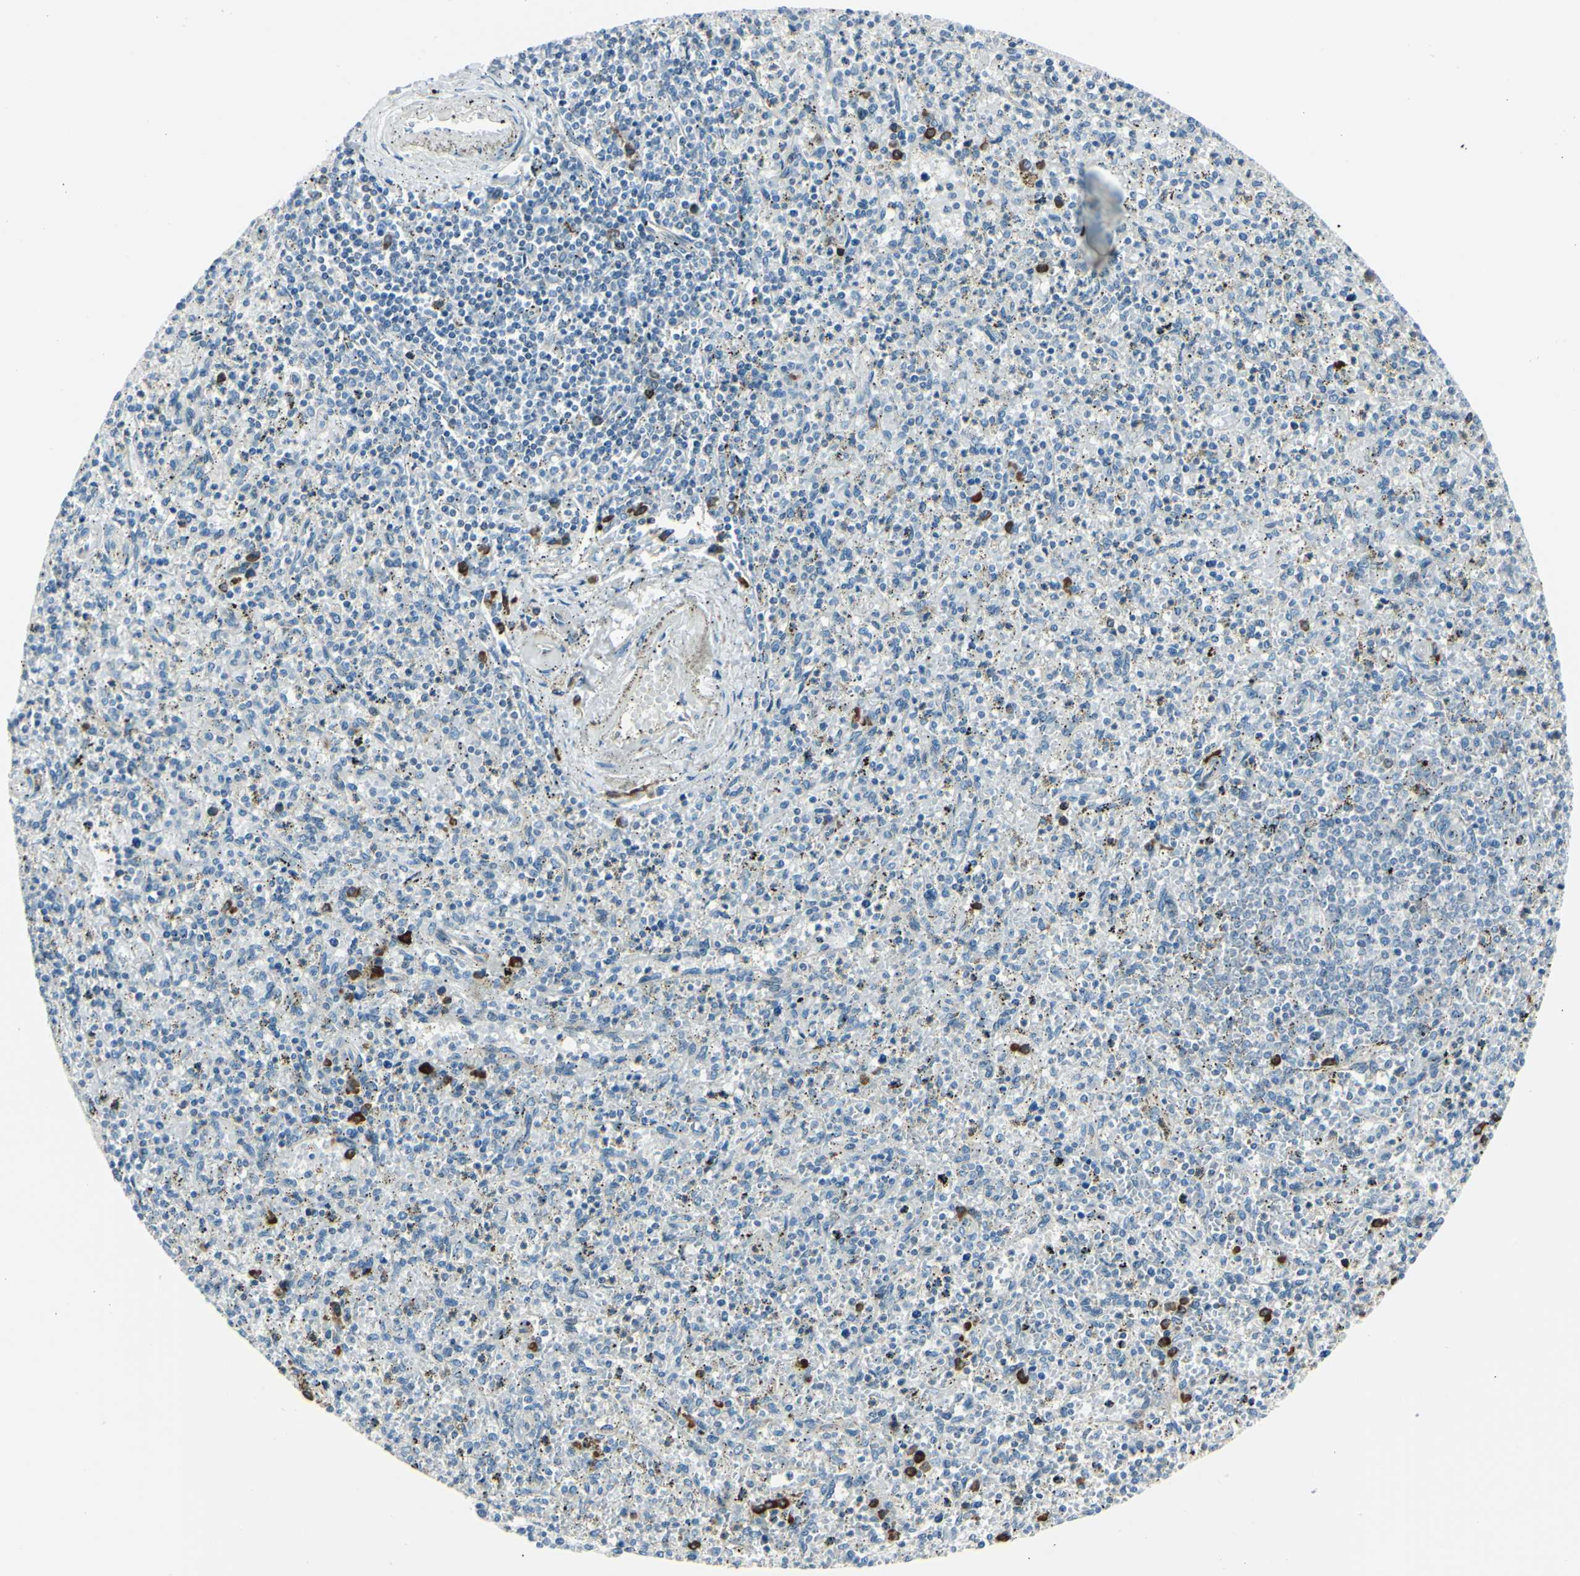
{"staining": {"intensity": "strong", "quantity": "<25%", "location": "cytoplasmic/membranous"}, "tissue": "spleen", "cell_type": "Cells in red pulp", "image_type": "normal", "snomed": [{"axis": "morphology", "description": "Normal tissue, NOS"}, {"axis": "topography", "description": "Spleen"}], "caption": "Immunohistochemical staining of unremarkable spleen exhibits <25% levels of strong cytoplasmic/membranous protein staining in approximately <25% of cells in red pulp.", "gene": "SELENOS", "patient": {"sex": "male", "age": 72}}